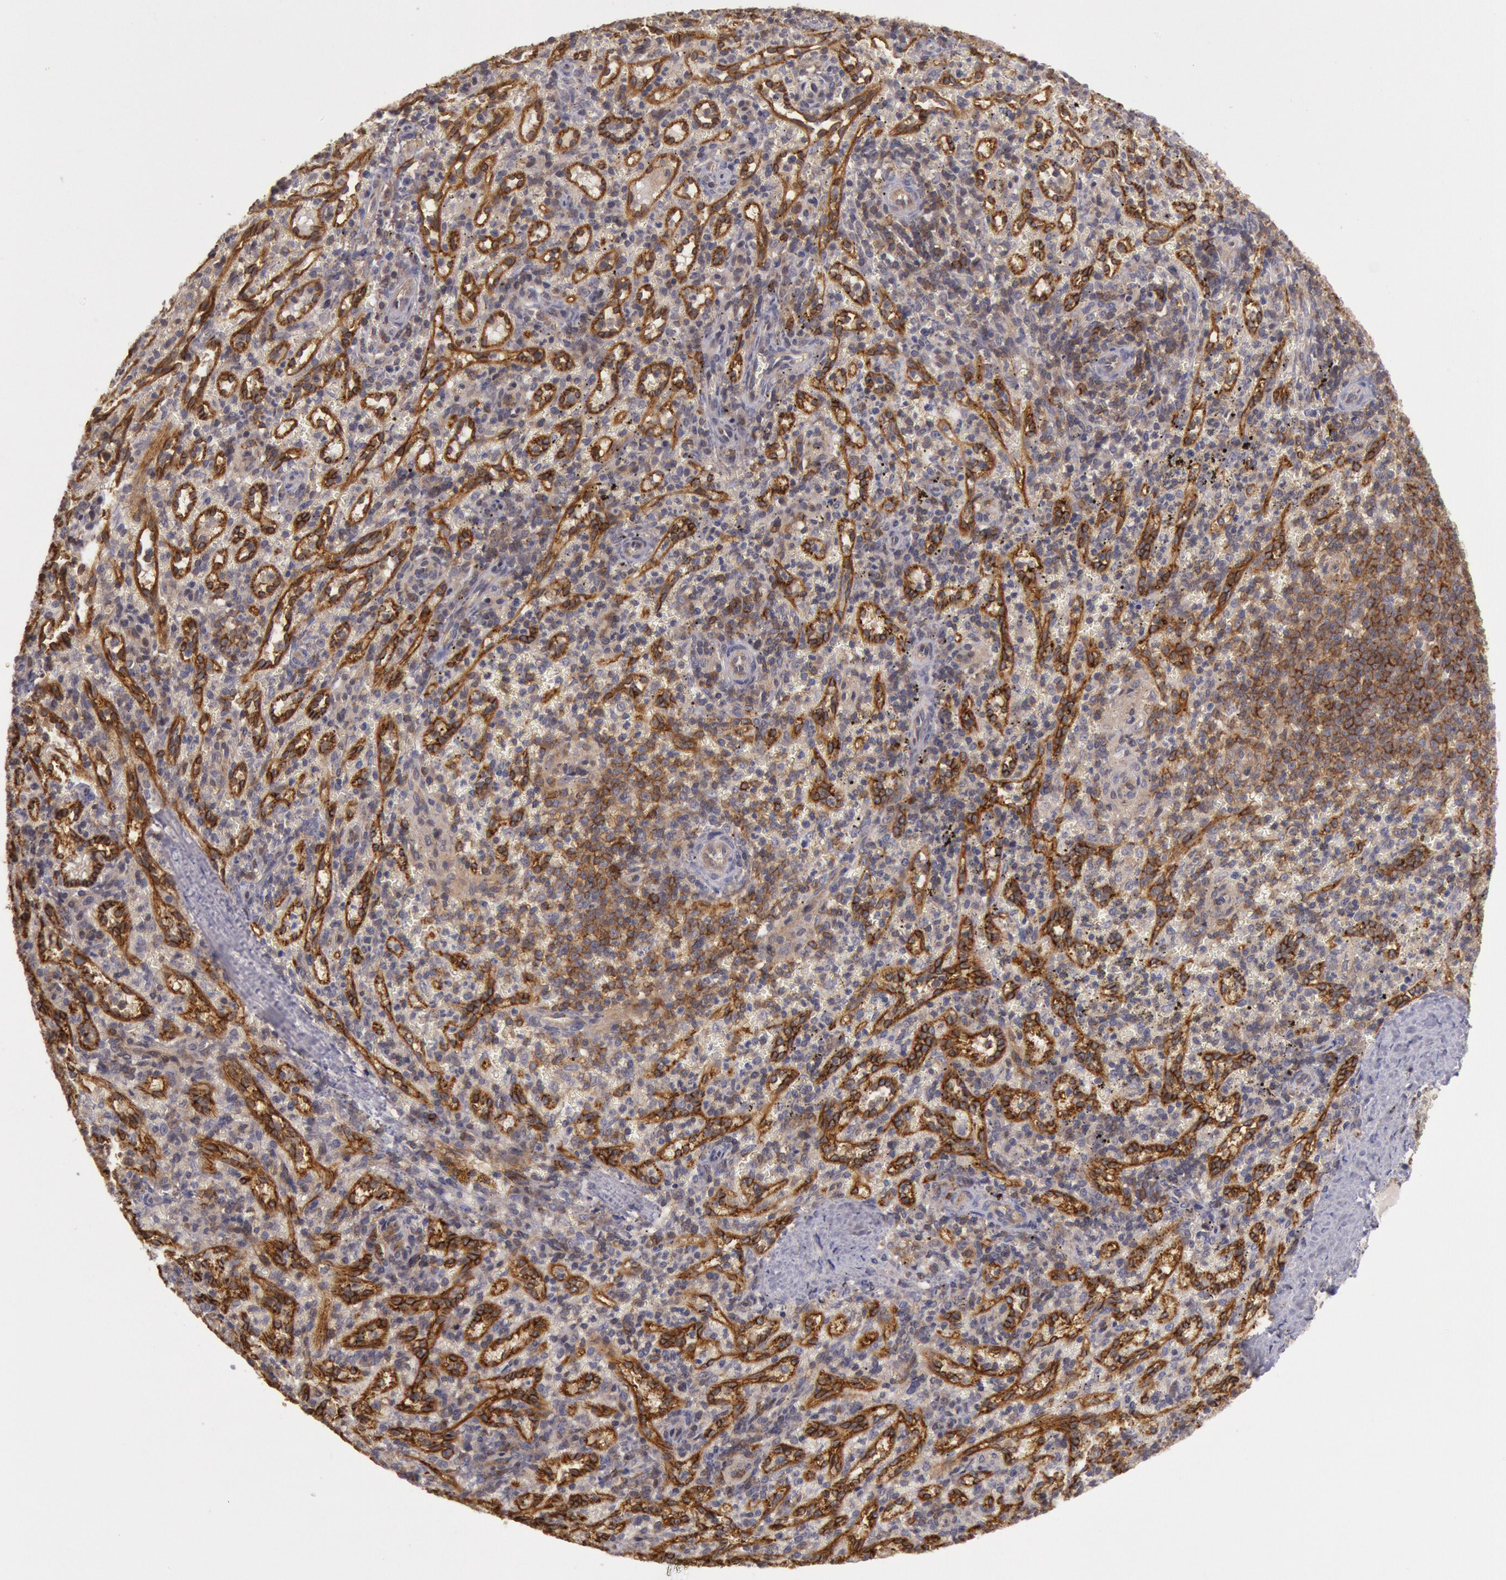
{"staining": {"intensity": "strong", "quantity": "25%-75%", "location": "cytoplasmic/membranous"}, "tissue": "spleen", "cell_type": "Cells in red pulp", "image_type": "normal", "snomed": [{"axis": "morphology", "description": "Normal tissue, NOS"}, {"axis": "topography", "description": "Spleen"}], "caption": "Human spleen stained with a brown dye shows strong cytoplasmic/membranous positive positivity in approximately 25%-75% of cells in red pulp.", "gene": "TRIB2", "patient": {"sex": "female", "age": 10}}